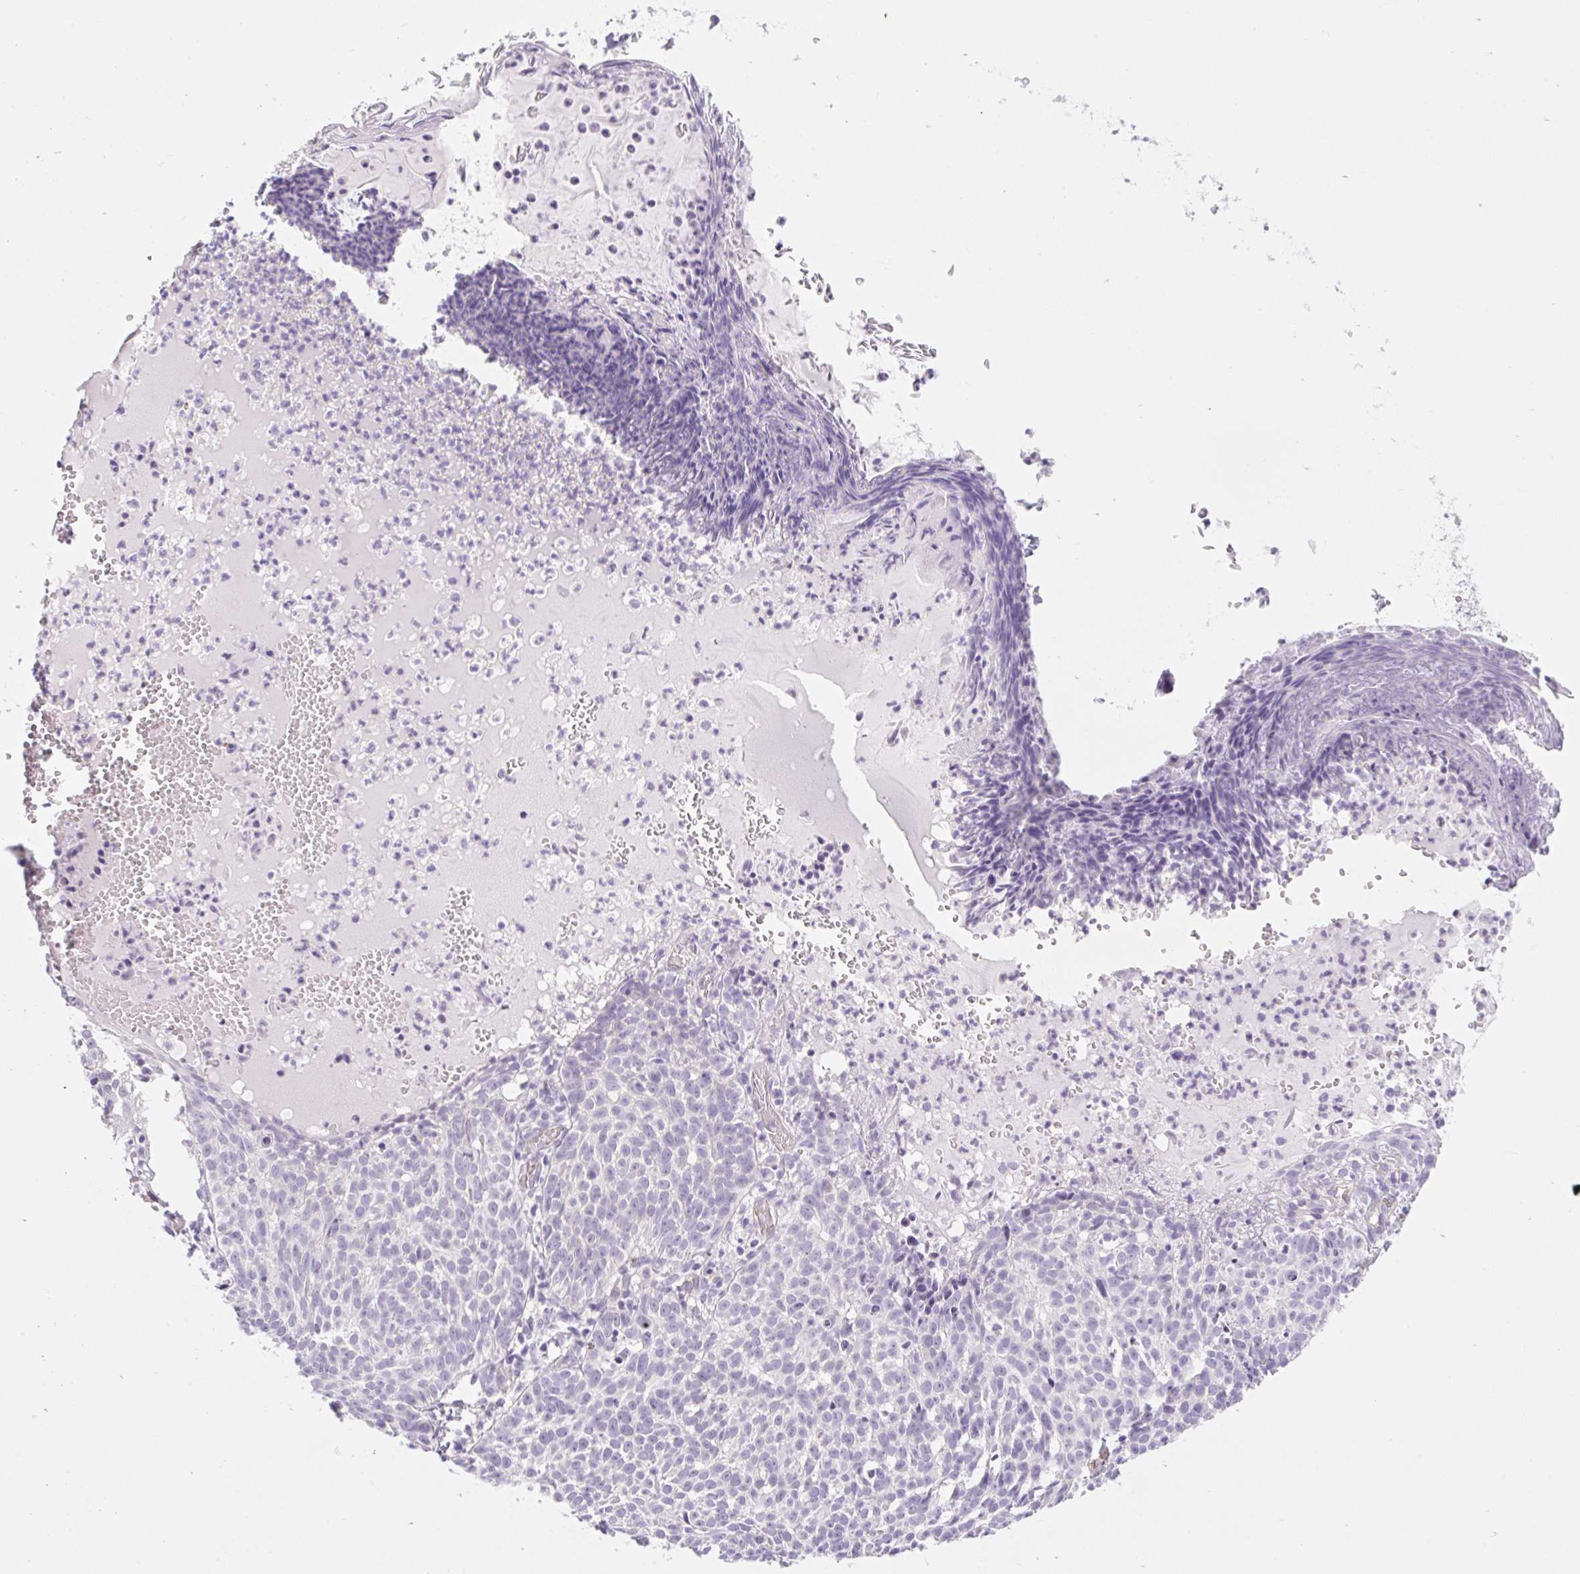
{"staining": {"intensity": "negative", "quantity": "none", "location": "none"}, "tissue": "skin cancer", "cell_type": "Tumor cells", "image_type": "cancer", "snomed": [{"axis": "morphology", "description": "Basal cell carcinoma"}, {"axis": "topography", "description": "Skin"}], "caption": "Skin basal cell carcinoma was stained to show a protein in brown. There is no significant staining in tumor cells. The staining is performed using DAB brown chromogen with nuclei counter-stained in using hematoxylin.", "gene": "BCAS1", "patient": {"sex": "male", "age": 90}}